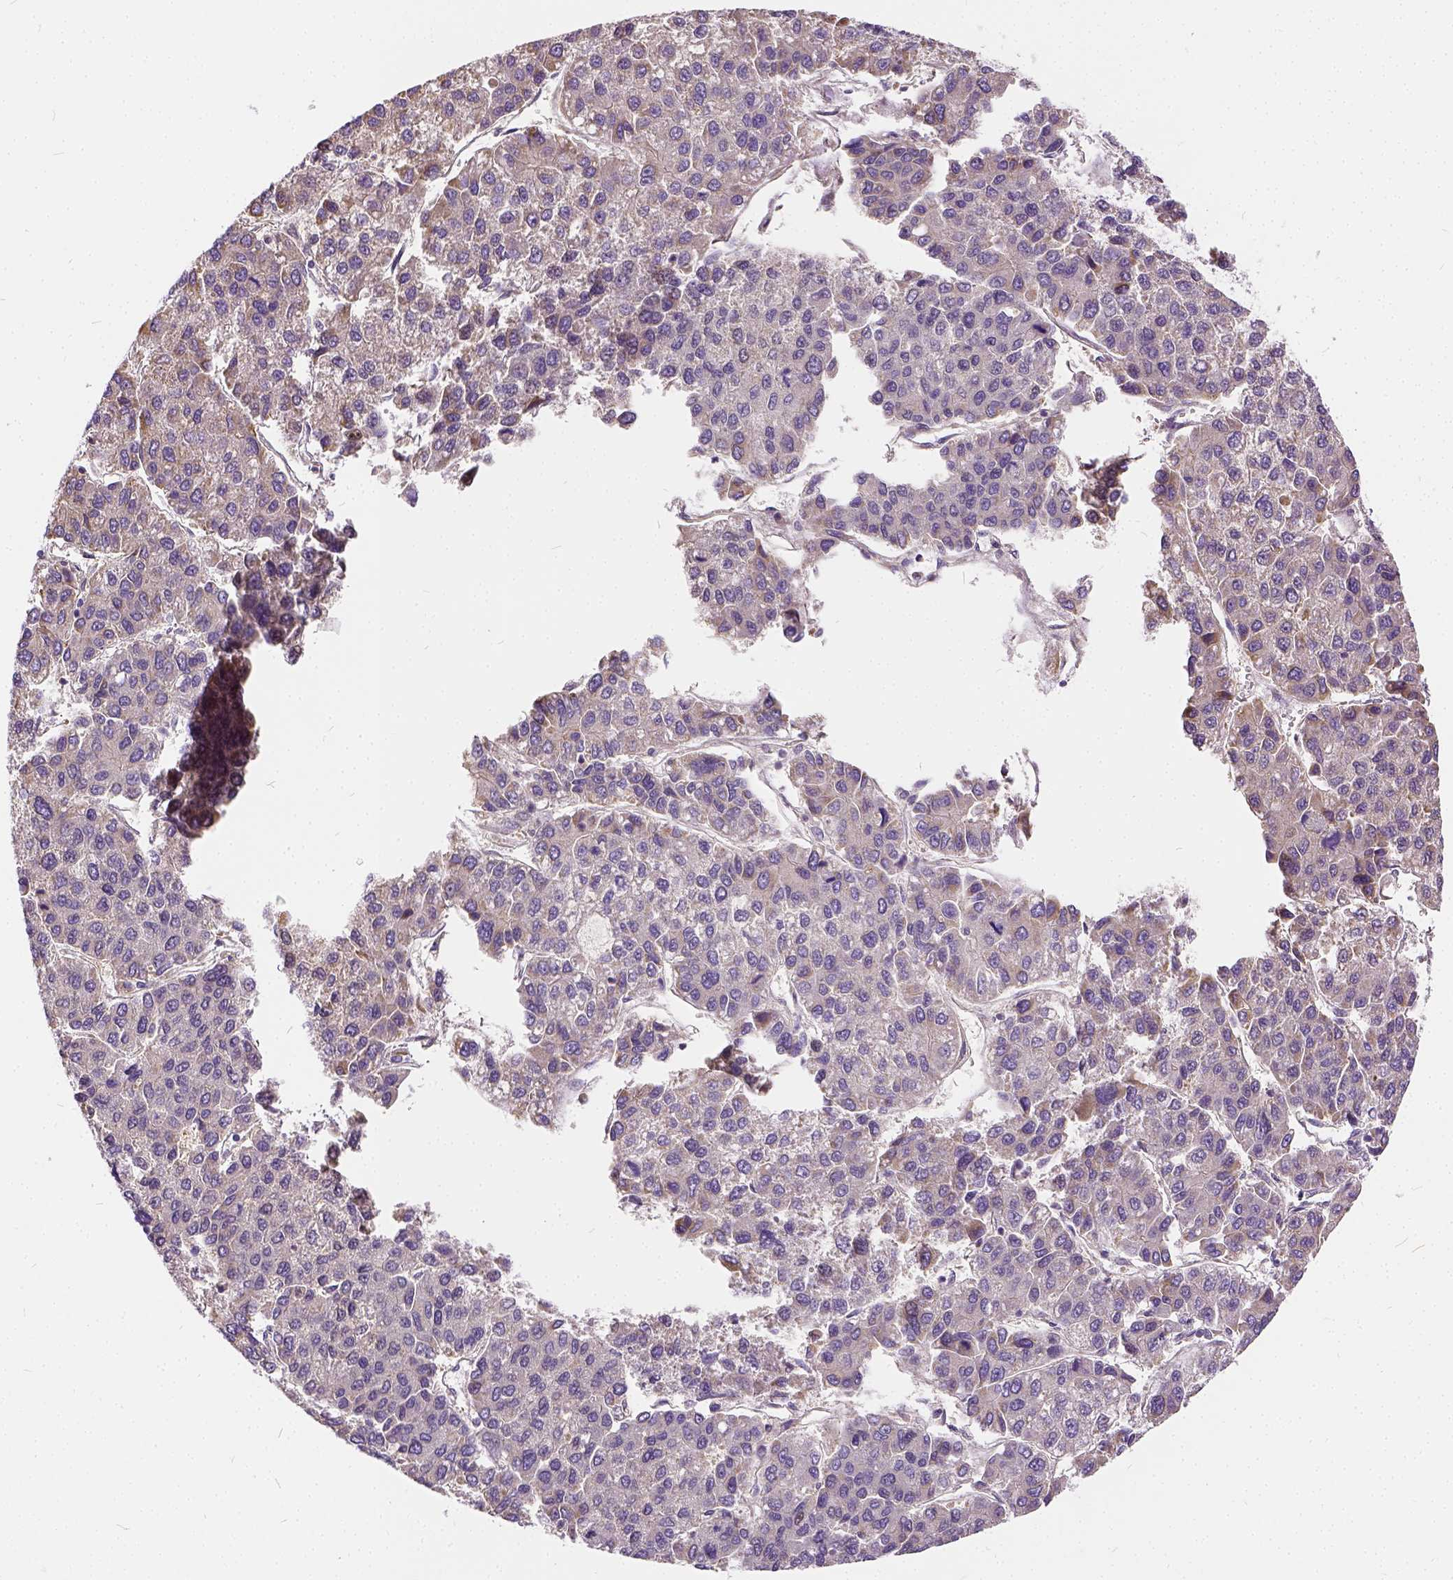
{"staining": {"intensity": "negative", "quantity": "none", "location": "none"}, "tissue": "liver cancer", "cell_type": "Tumor cells", "image_type": "cancer", "snomed": [{"axis": "morphology", "description": "Carcinoma, Hepatocellular, NOS"}, {"axis": "topography", "description": "Liver"}], "caption": "DAB (3,3'-diaminobenzidine) immunohistochemical staining of human liver hepatocellular carcinoma displays no significant expression in tumor cells.", "gene": "CADM4", "patient": {"sex": "female", "age": 66}}